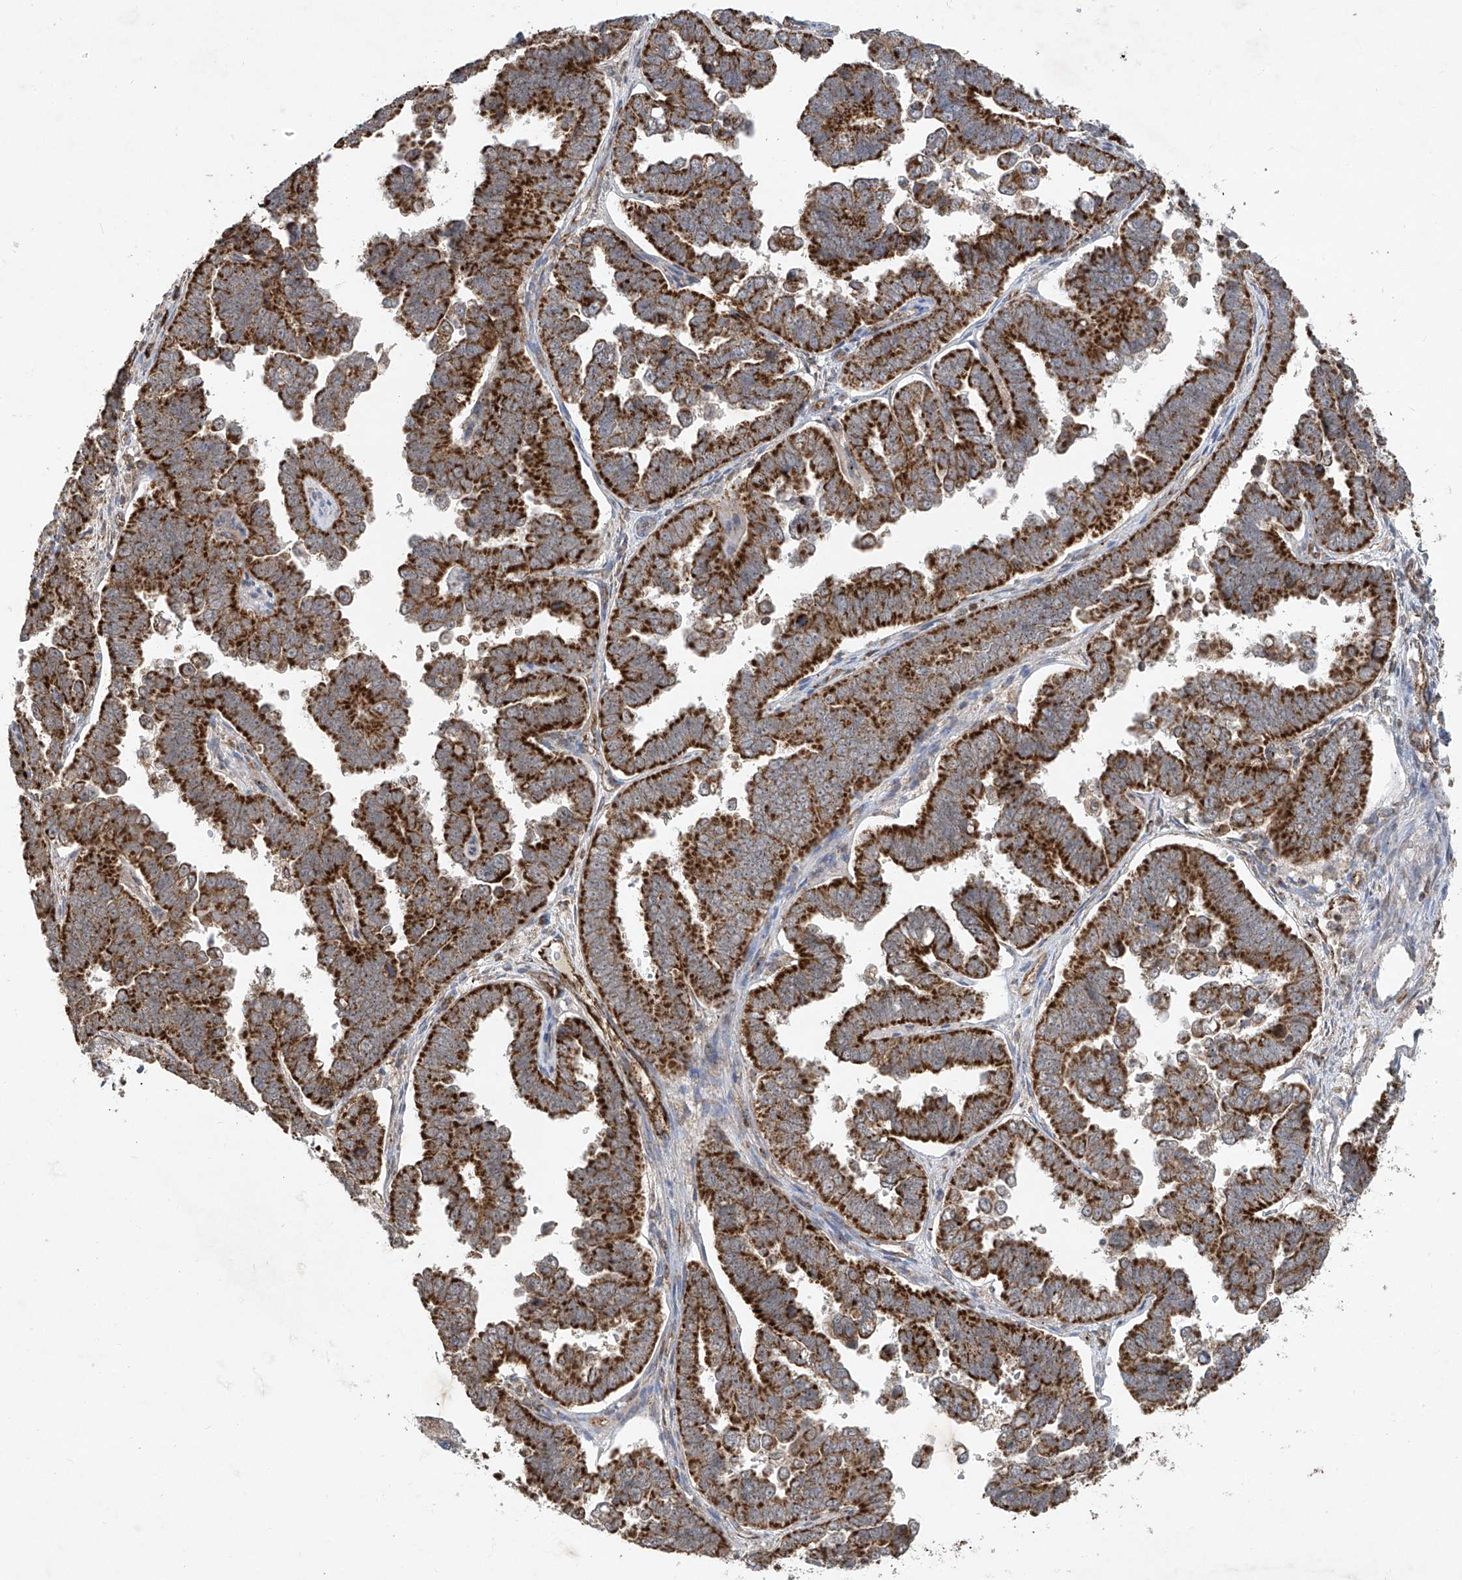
{"staining": {"intensity": "strong", "quantity": ">75%", "location": "cytoplasmic/membranous"}, "tissue": "endometrial cancer", "cell_type": "Tumor cells", "image_type": "cancer", "snomed": [{"axis": "morphology", "description": "Adenocarcinoma, NOS"}, {"axis": "topography", "description": "Endometrium"}], "caption": "High-magnification brightfield microscopy of adenocarcinoma (endometrial) stained with DAB (brown) and counterstained with hematoxylin (blue). tumor cells exhibit strong cytoplasmic/membranous positivity is seen in about>75% of cells. (brown staining indicates protein expression, while blue staining denotes nuclei).", "gene": "UQCC1", "patient": {"sex": "female", "age": 75}}